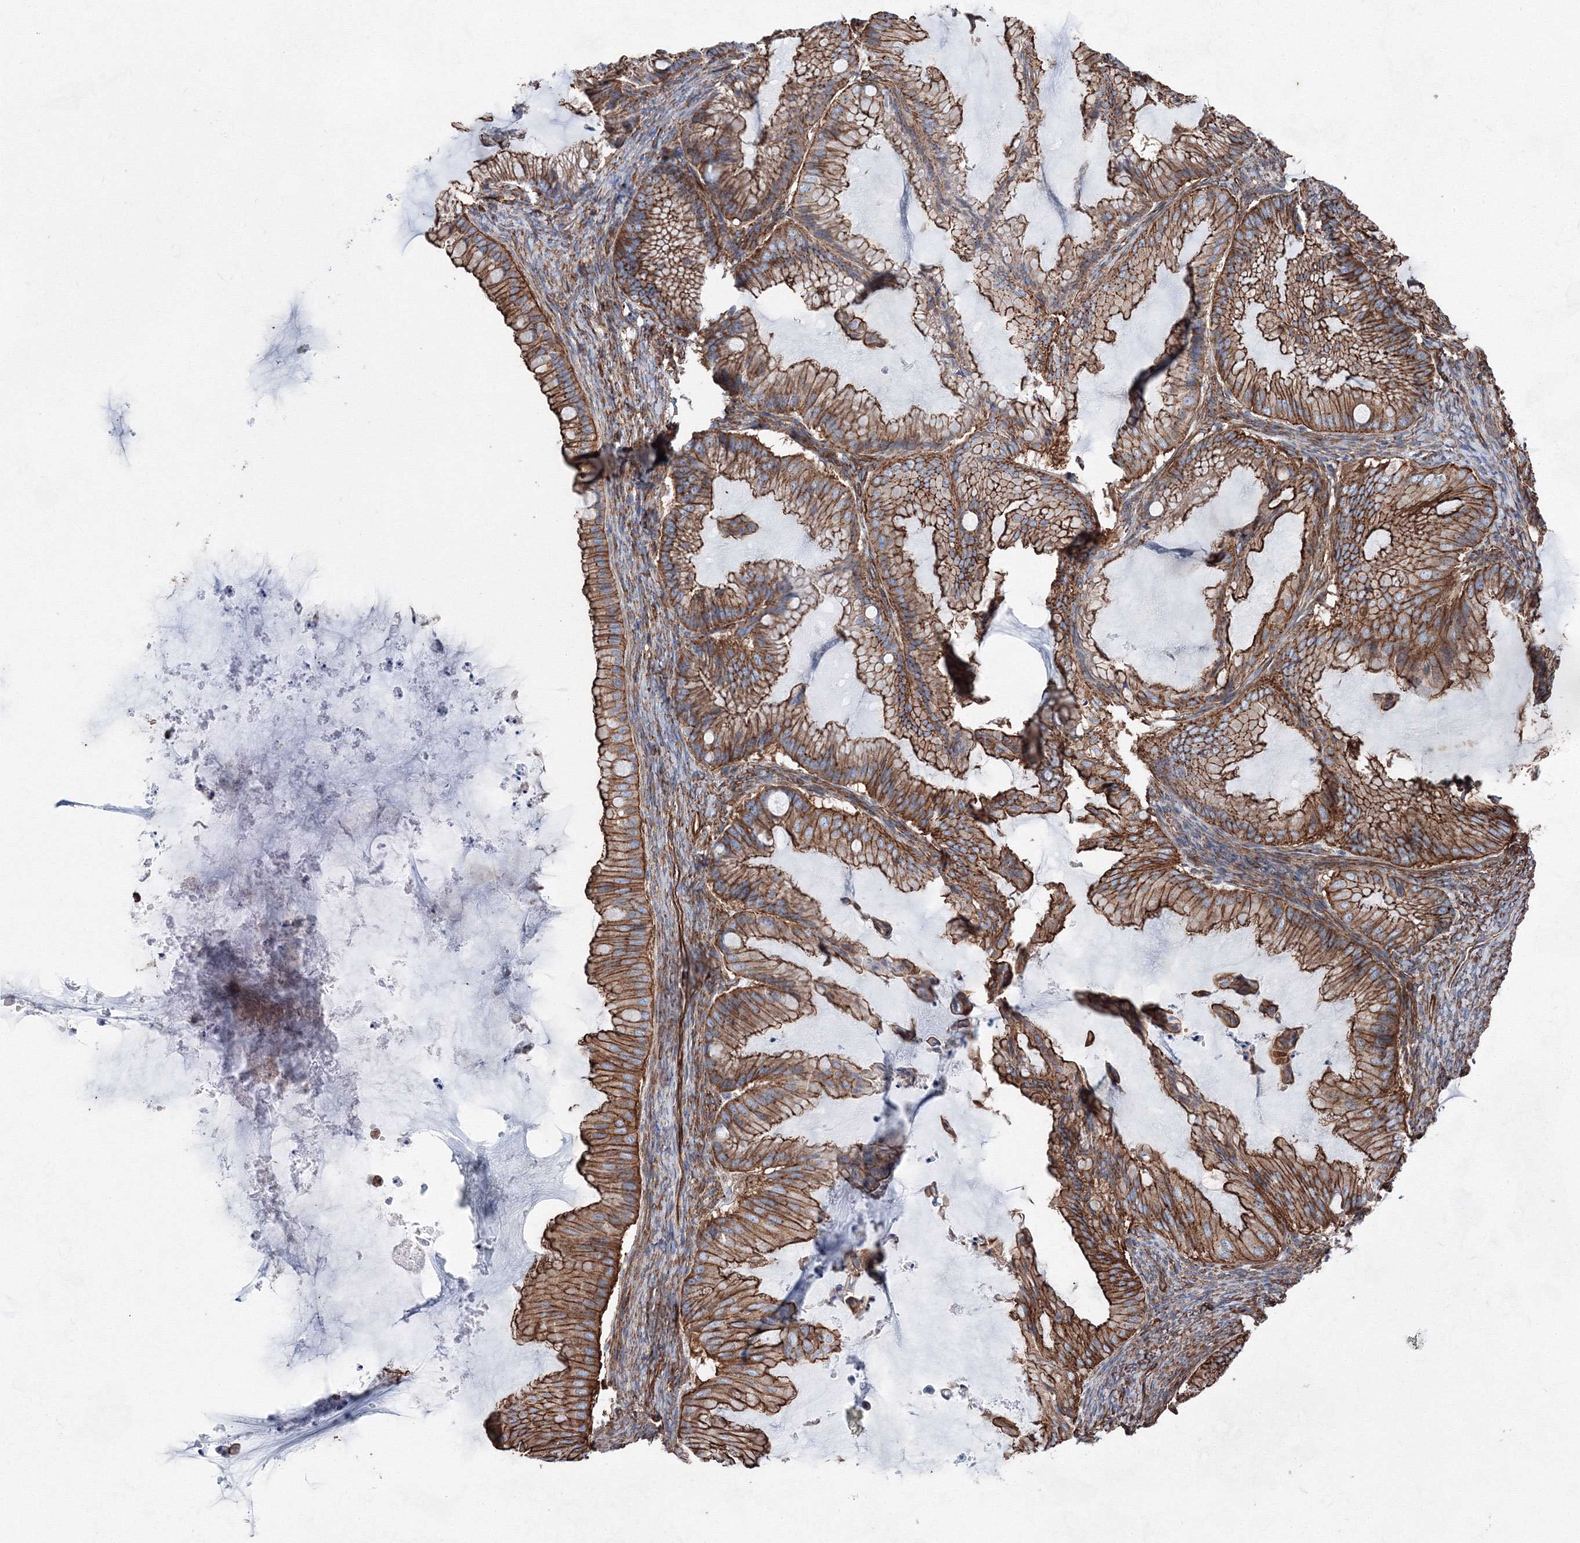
{"staining": {"intensity": "strong", "quantity": ">75%", "location": "cytoplasmic/membranous"}, "tissue": "ovarian cancer", "cell_type": "Tumor cells", "image_type": "cancer", "snomed": [{"axis": "morphology", "description": "Cystadenocarcinoma, mucinous, NOS"}, {"axis": "topography", "description": "Ovary"}], "caption": "Immunohistochemistry histopathology image of ovarian cancer (mucinous cystadenocarcinoma) stained for a protein (brown), which shows high levels of strong cytoplasmic/membranous staining in about >75% of tumor cells.", "gene": "ANKRD37", "patient": {"sex": "female", "age": 71}}